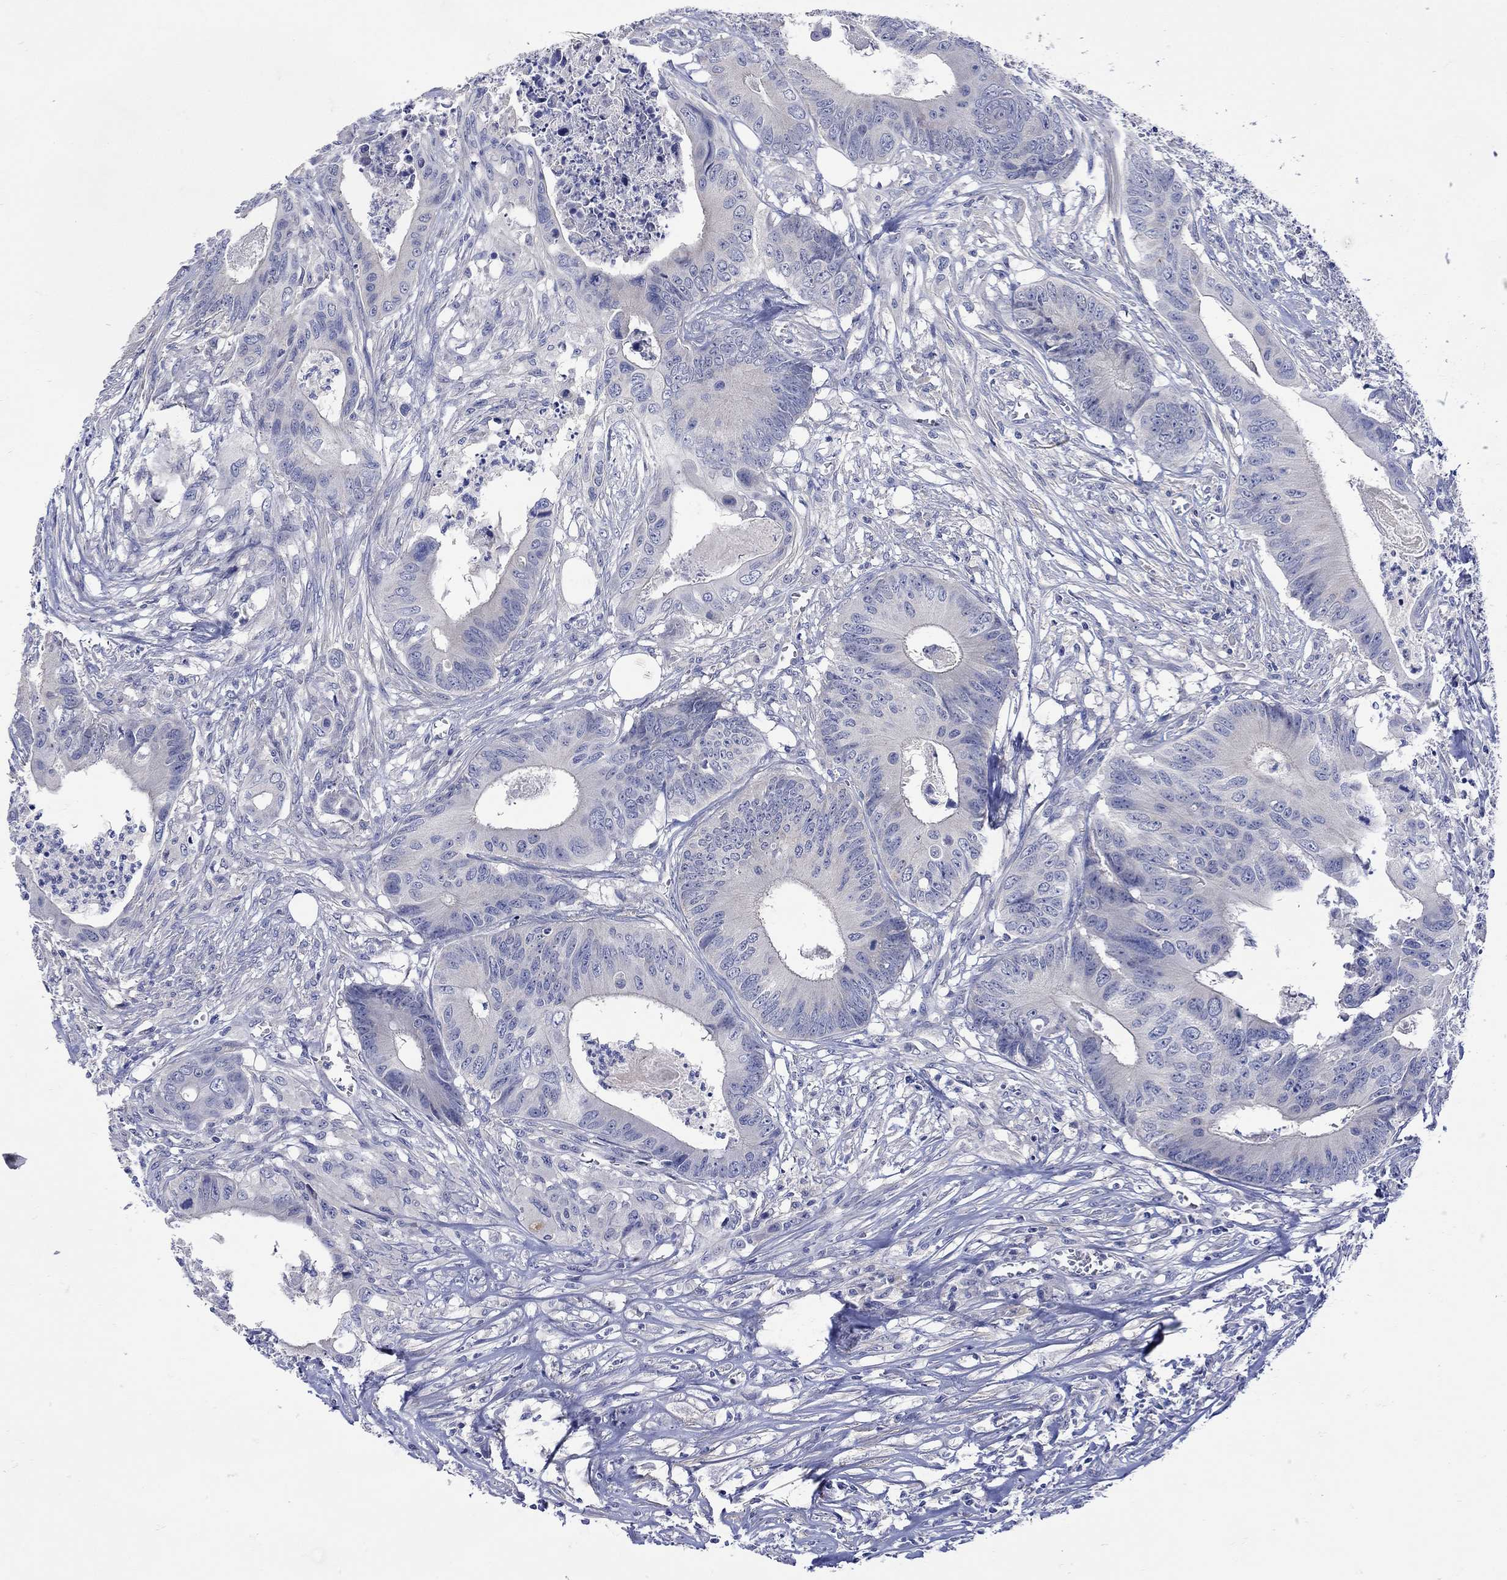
{"staining": {"intensity": "negative", "quantity": "none", "location": "none"}, "tissue": "colorectal cancer", "cell_type": "Tumor cells", "image_type": "cancer", "snomed": [{"axis": "morphology", "description": "Adenocarcinoma, NOS"}, {"axis": "topography", "description": "Colon"}], "caption": "High magnification brightfield microscopy of adenocarcinoma (colorectal) stained with DAB (brown) and counterstained with hematoxylin (blue): tumor cells show no significant expression. (DAB immunohistochemistry (IHC) with hematoxylin counter stain).", "gene": "MSI1", "patient": {"sex": "male", "age": 84}}